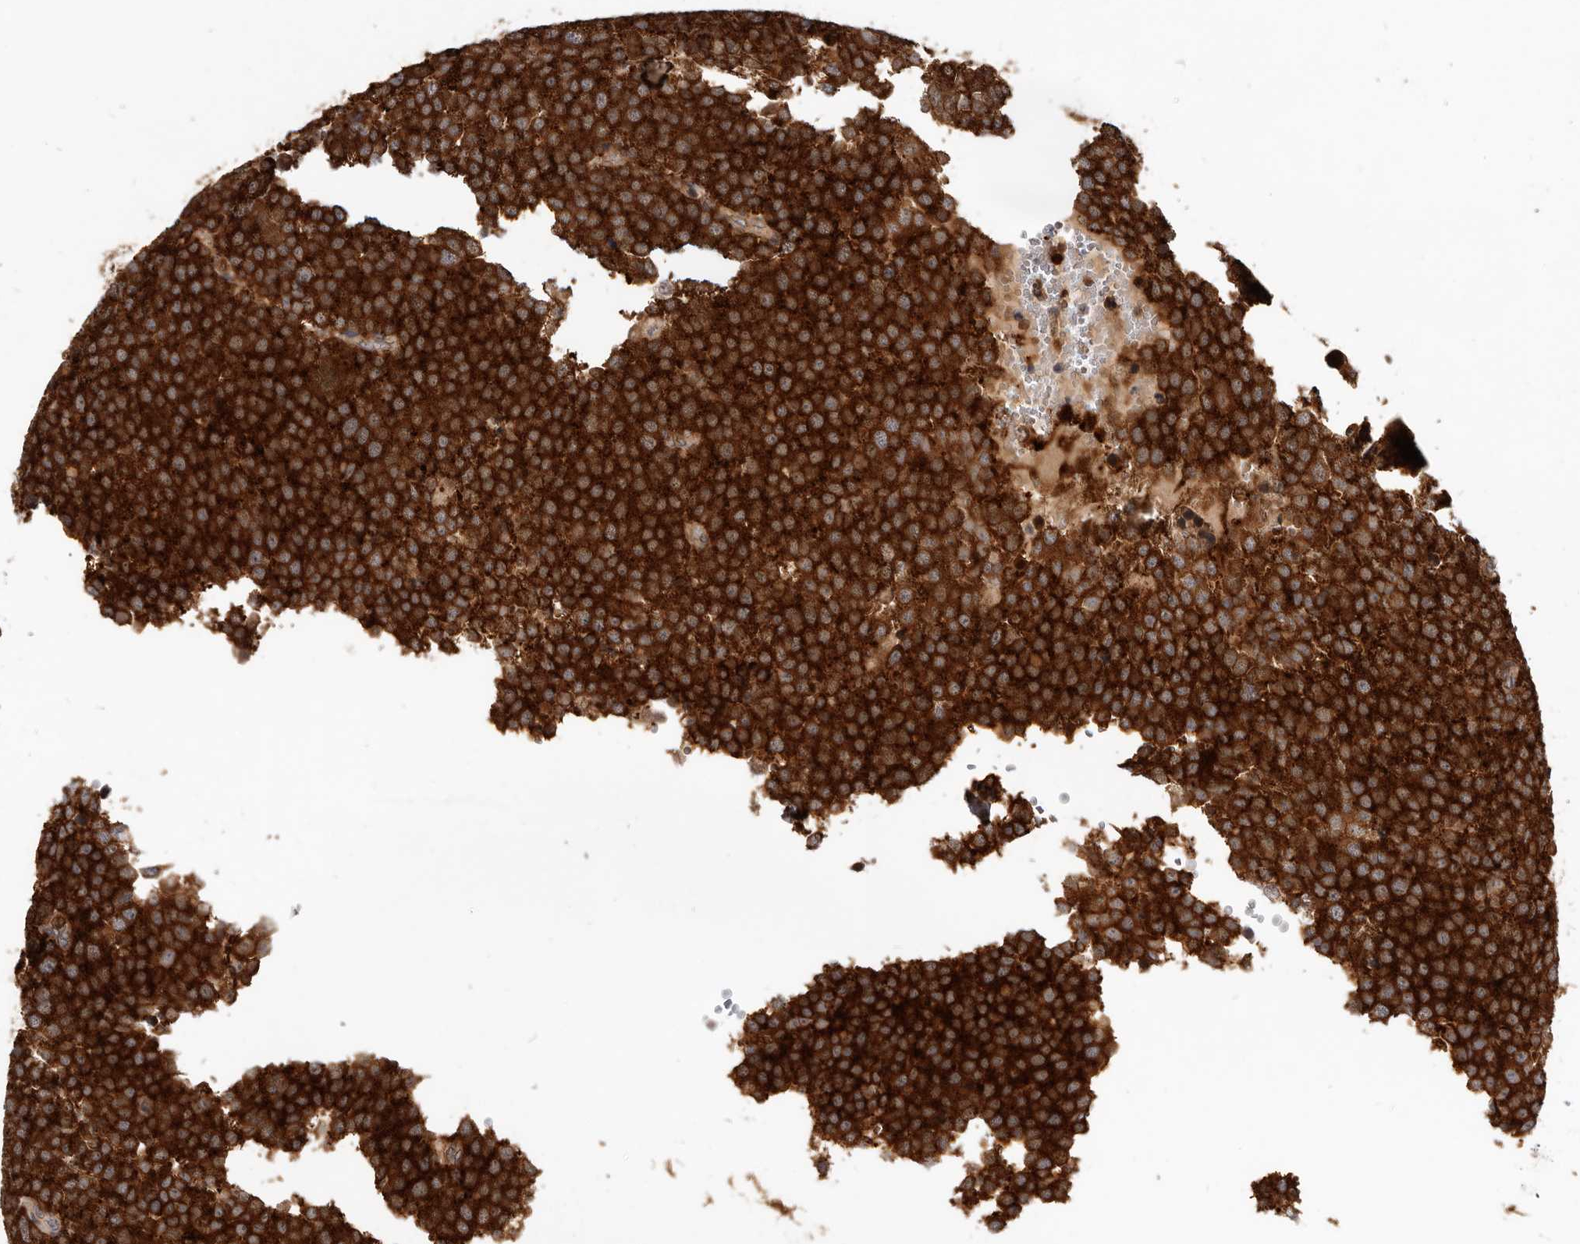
{"staining": {"intensity": "strong", "quantity": ">75%", "location": "cytoplasmic/membranous"}, "tissue": "testis cancer", "cell_type": "Tumor cells", "image_type": "cancer", "snomed": [{"axis": "morphology", "description": "Seminoma, NOS"}, {"axis": "topography", "description": "Testis"}], "caption": "Seminoma (testis) stained for a protein (brown) exhibits strong cytoplasmic/membranous positive expression in about >75% of tumor cells.", "gene": "CBL", "patient": {"sex": "male", "age": 71}}